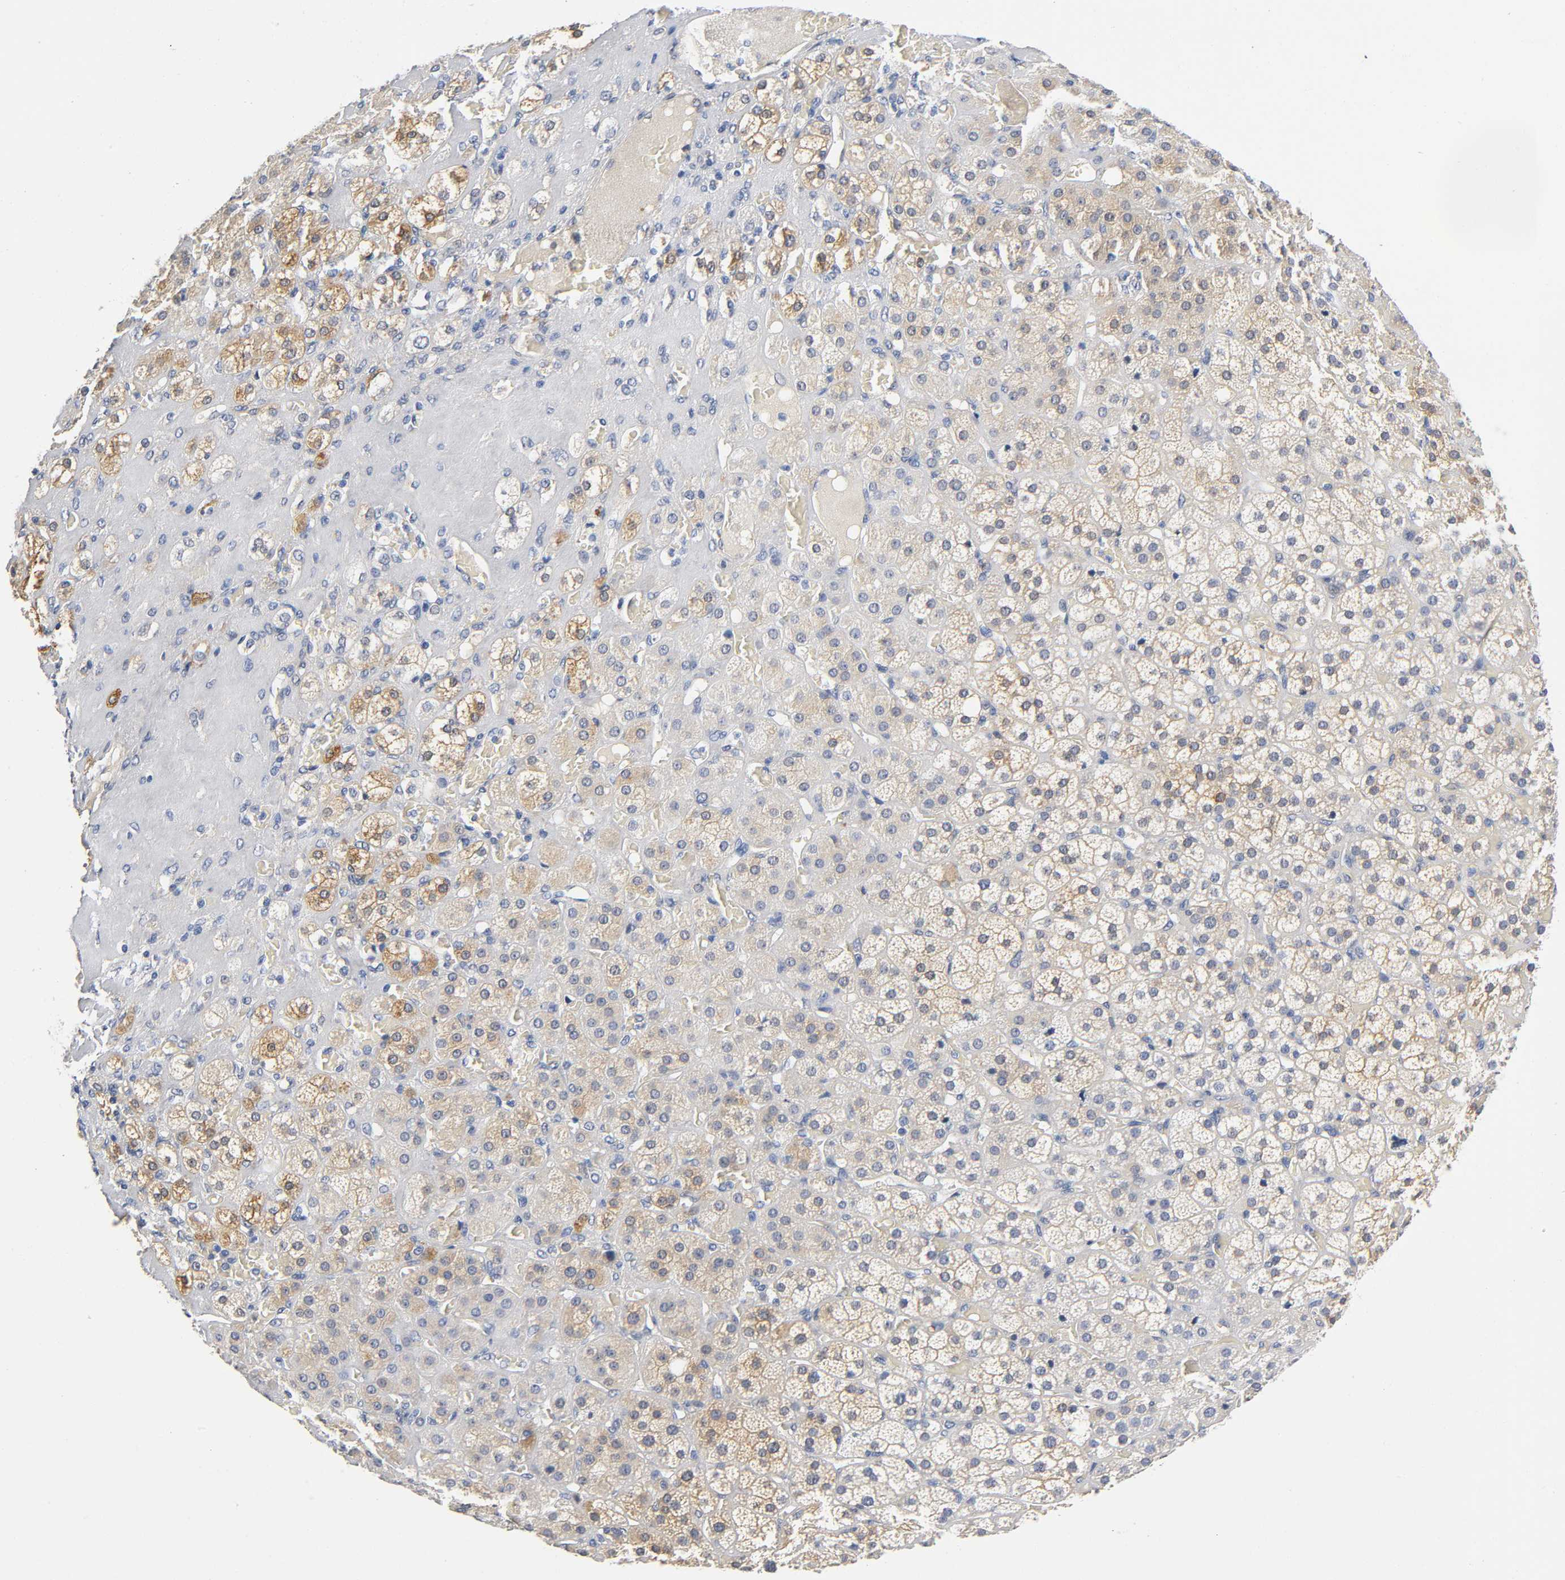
{"staining": {"intensity": "moderate", "quantity": "25%-75%", "location": "cytoplasmic/membranous"}, "tissue": "adrenal gland", "cell_type": "Glandular cells", "image_type": "normal", "snomed": [{"axis": "morphology", "description": "Normal tissue, NOS"}, {"axis": "topography", "description": "Adrenal gland"}], "caption": "Immunohistochemical staining of benign adrenal gland exhibits 25%-75% levels of moderate cytoplasmic/membranous protein staining in about 25%-75% of glandular cells. The staining was performed using DAB, with brown indicating positive protein expression. Nuclei are stained blue with hematoxylin.", "gene": "TNC", "patient": {"sex": "female", "age": 71}}